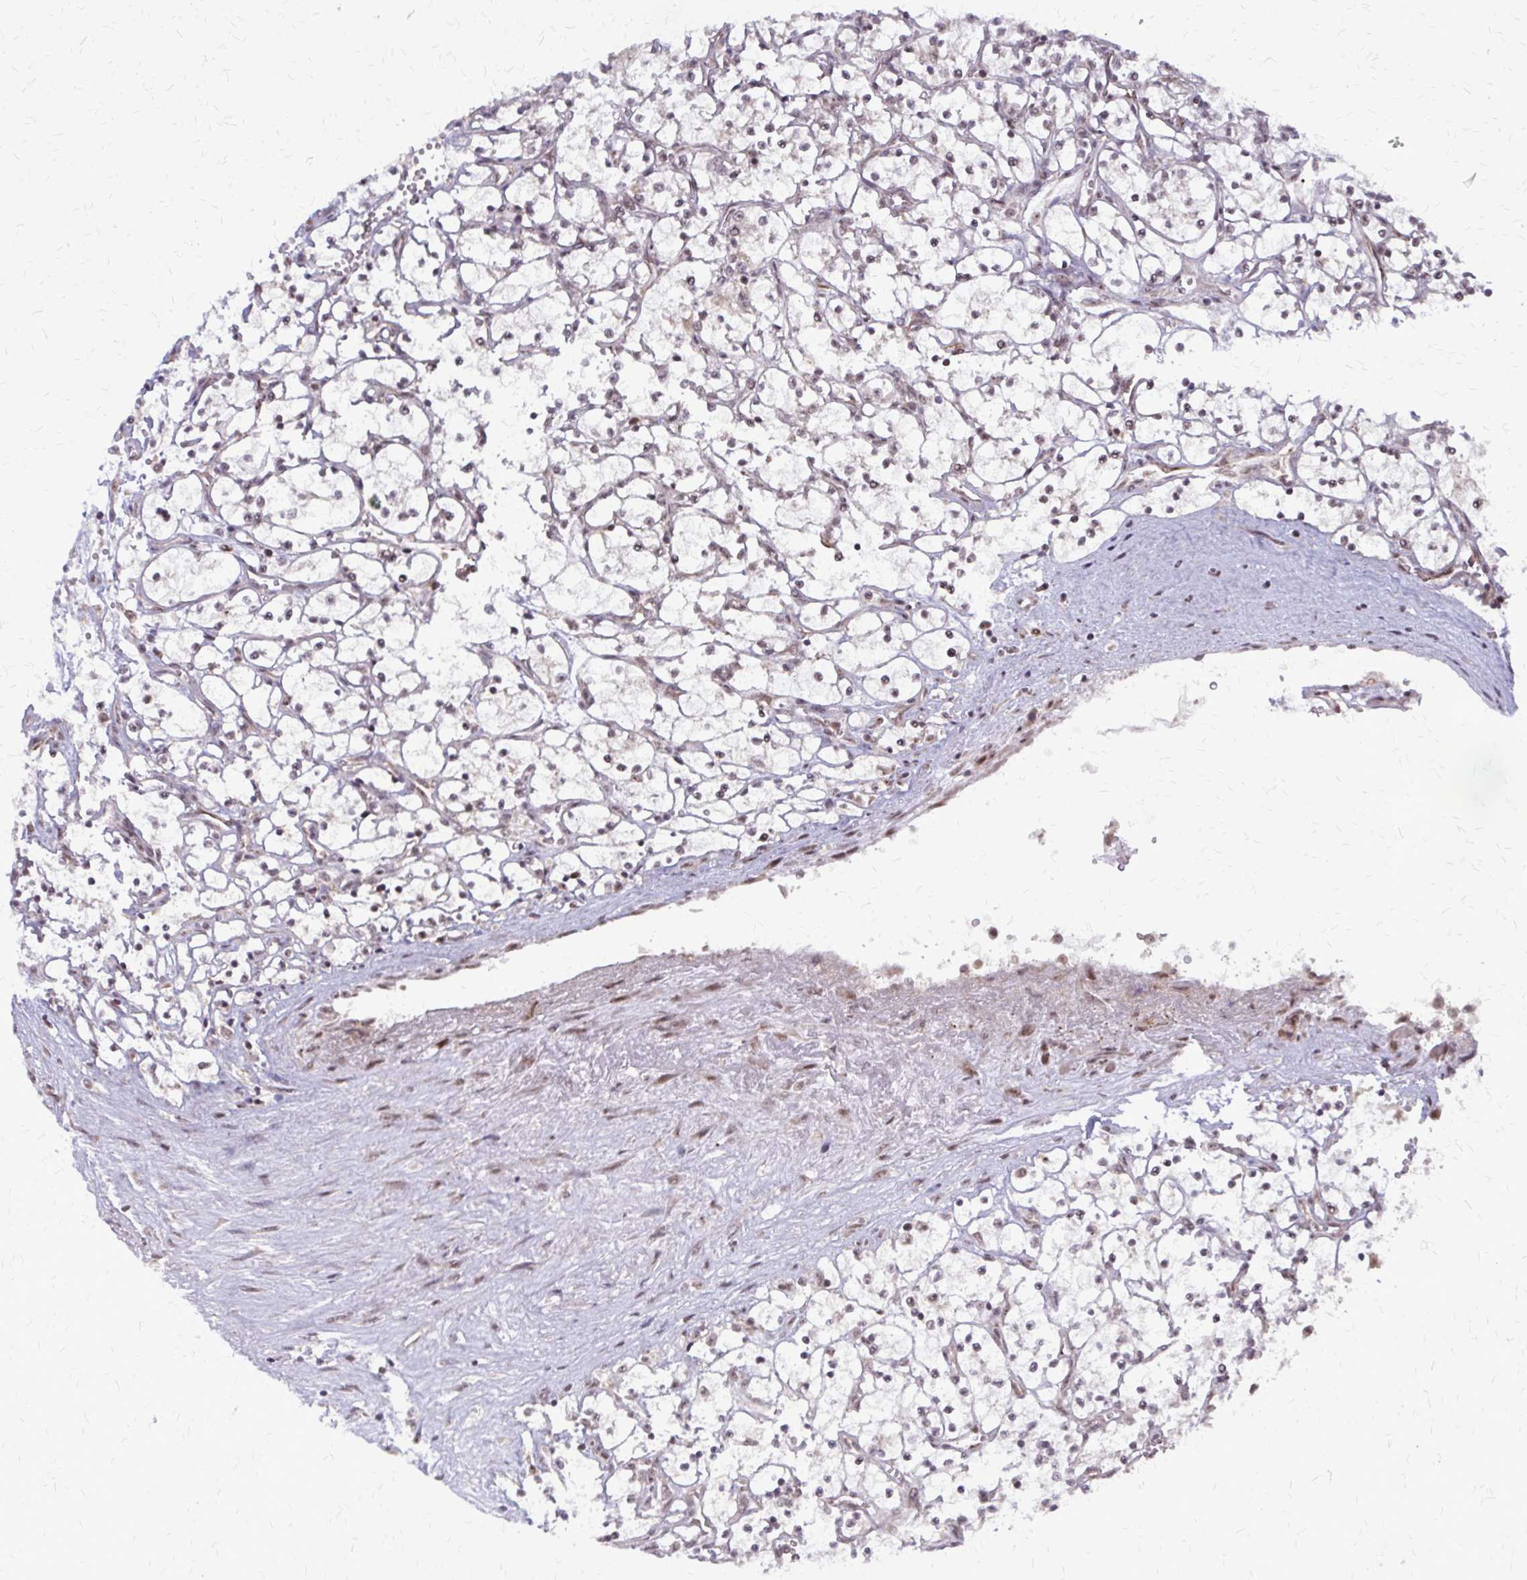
{"staining": {"intensity": "moderate", "quantity": "<25%", "location": "nuclear"}, "tissue": "renal cancer", "cell_type": "Tumor cells", "image_type": "cancer", "snomed": [{"axis": "morphology", "description": "Adenocarcinoma, NOS"}, {"axis": "topography", "description": "Kidney"}], "caption": "Immunohistochemistry of human adenocarcinoma (renal) reveals low levels of moderate nuclear staining in about <25% of tumor cells.", "gene": "HDAC3", "patient": {"sex": "female", "age": 69}}